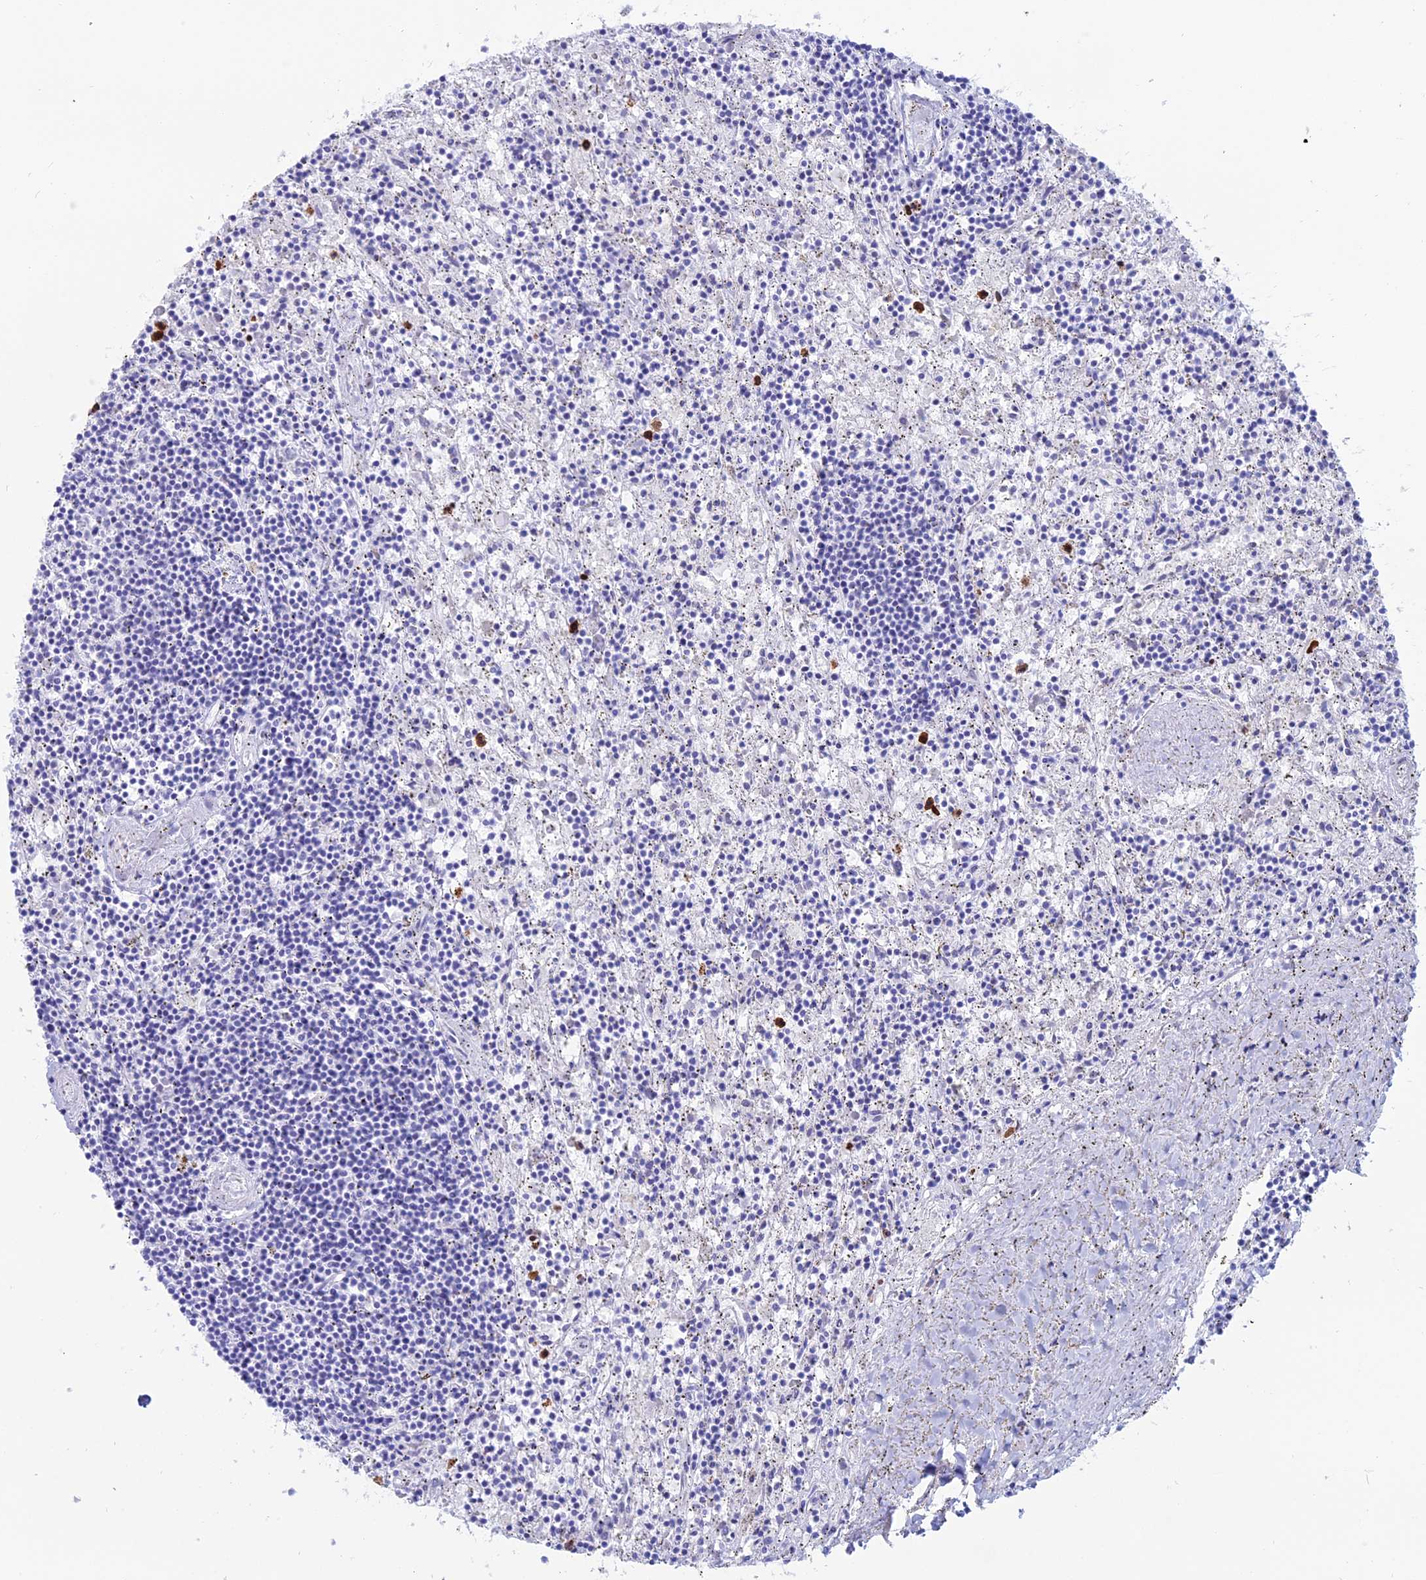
{"staining": {"intensity": "negative", "quantity": "none", "location": "none"}, "tissue": "lymphoma", "cell_type": "Tumor cells", "image_type": "cancer", "snomed": [{"axis": "morphology", "description": "Malignant lymphoma, non-Hodgkin's type, Low grade"}, {"axis": "topography", "description": "Spleen"}], "caption": "Lymphoma was stained to show a protein in brown. There is no significant expression in tumor cells.", "gene": "OR2AE1", "patient": {"sex": "male", "age": 76}}